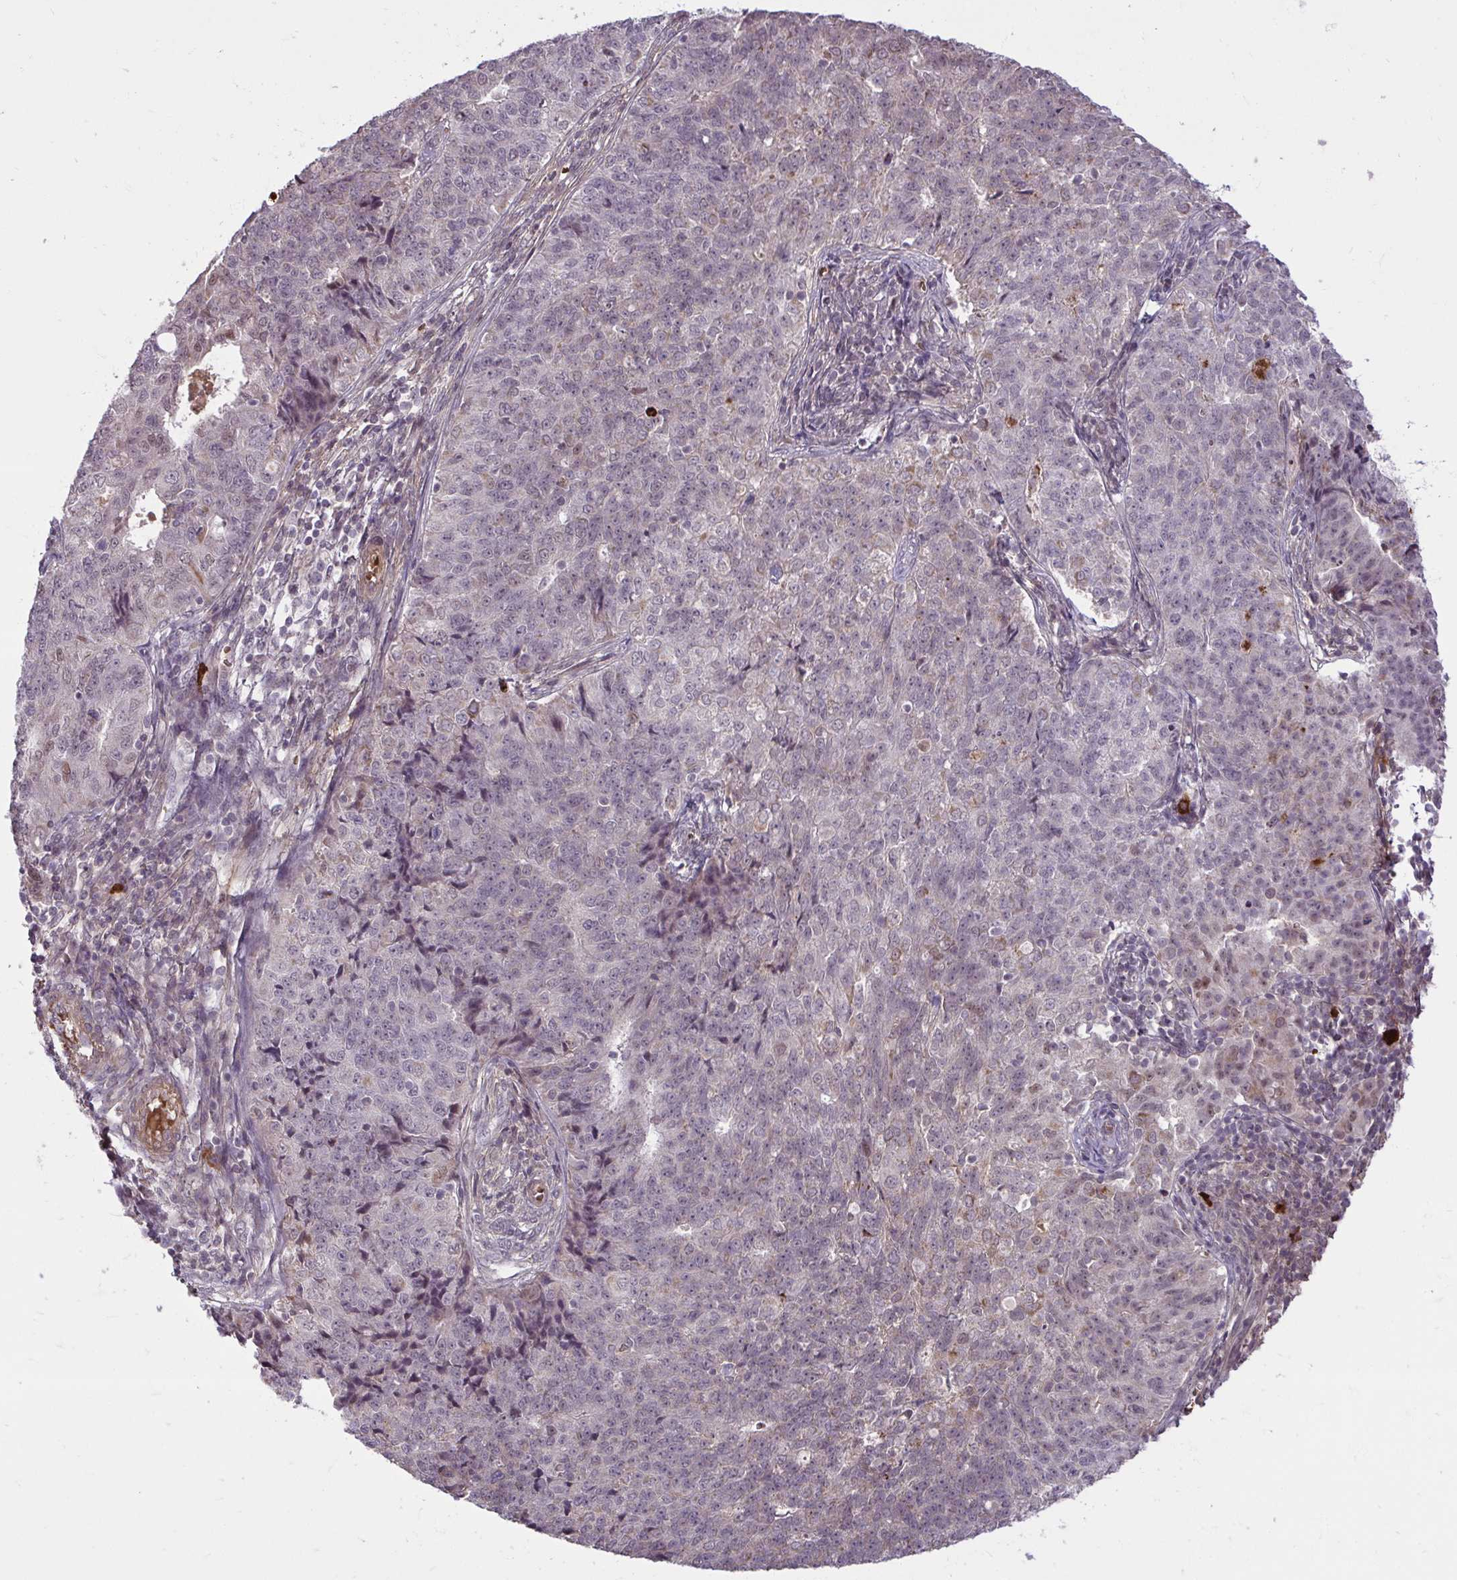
{"staining": {"intensity": "moderate", "quantity": "<25%", "location": "cytoplasmic/membranous,nuclear"}, "tissue": "endometrial cancer", "cell_type": "Tumor cells", "image_type": "cancer", "snomed": [{"axis": "morphology", "description": "Adenocarcinoma, NOS"}, {"axis": "topography", "description": "Endometrium"}], "caption": "Endometrial cancer (adenocarcinoma) stained for a protein displays moderate cytoplasmic/membranous and nuclear positivity in tumor cells. (brown staining indicates protein expression, while blue staining denotes nuclei).", "gene": "ZSCAN9", "patient": {"sex": "female", "age": 43}}